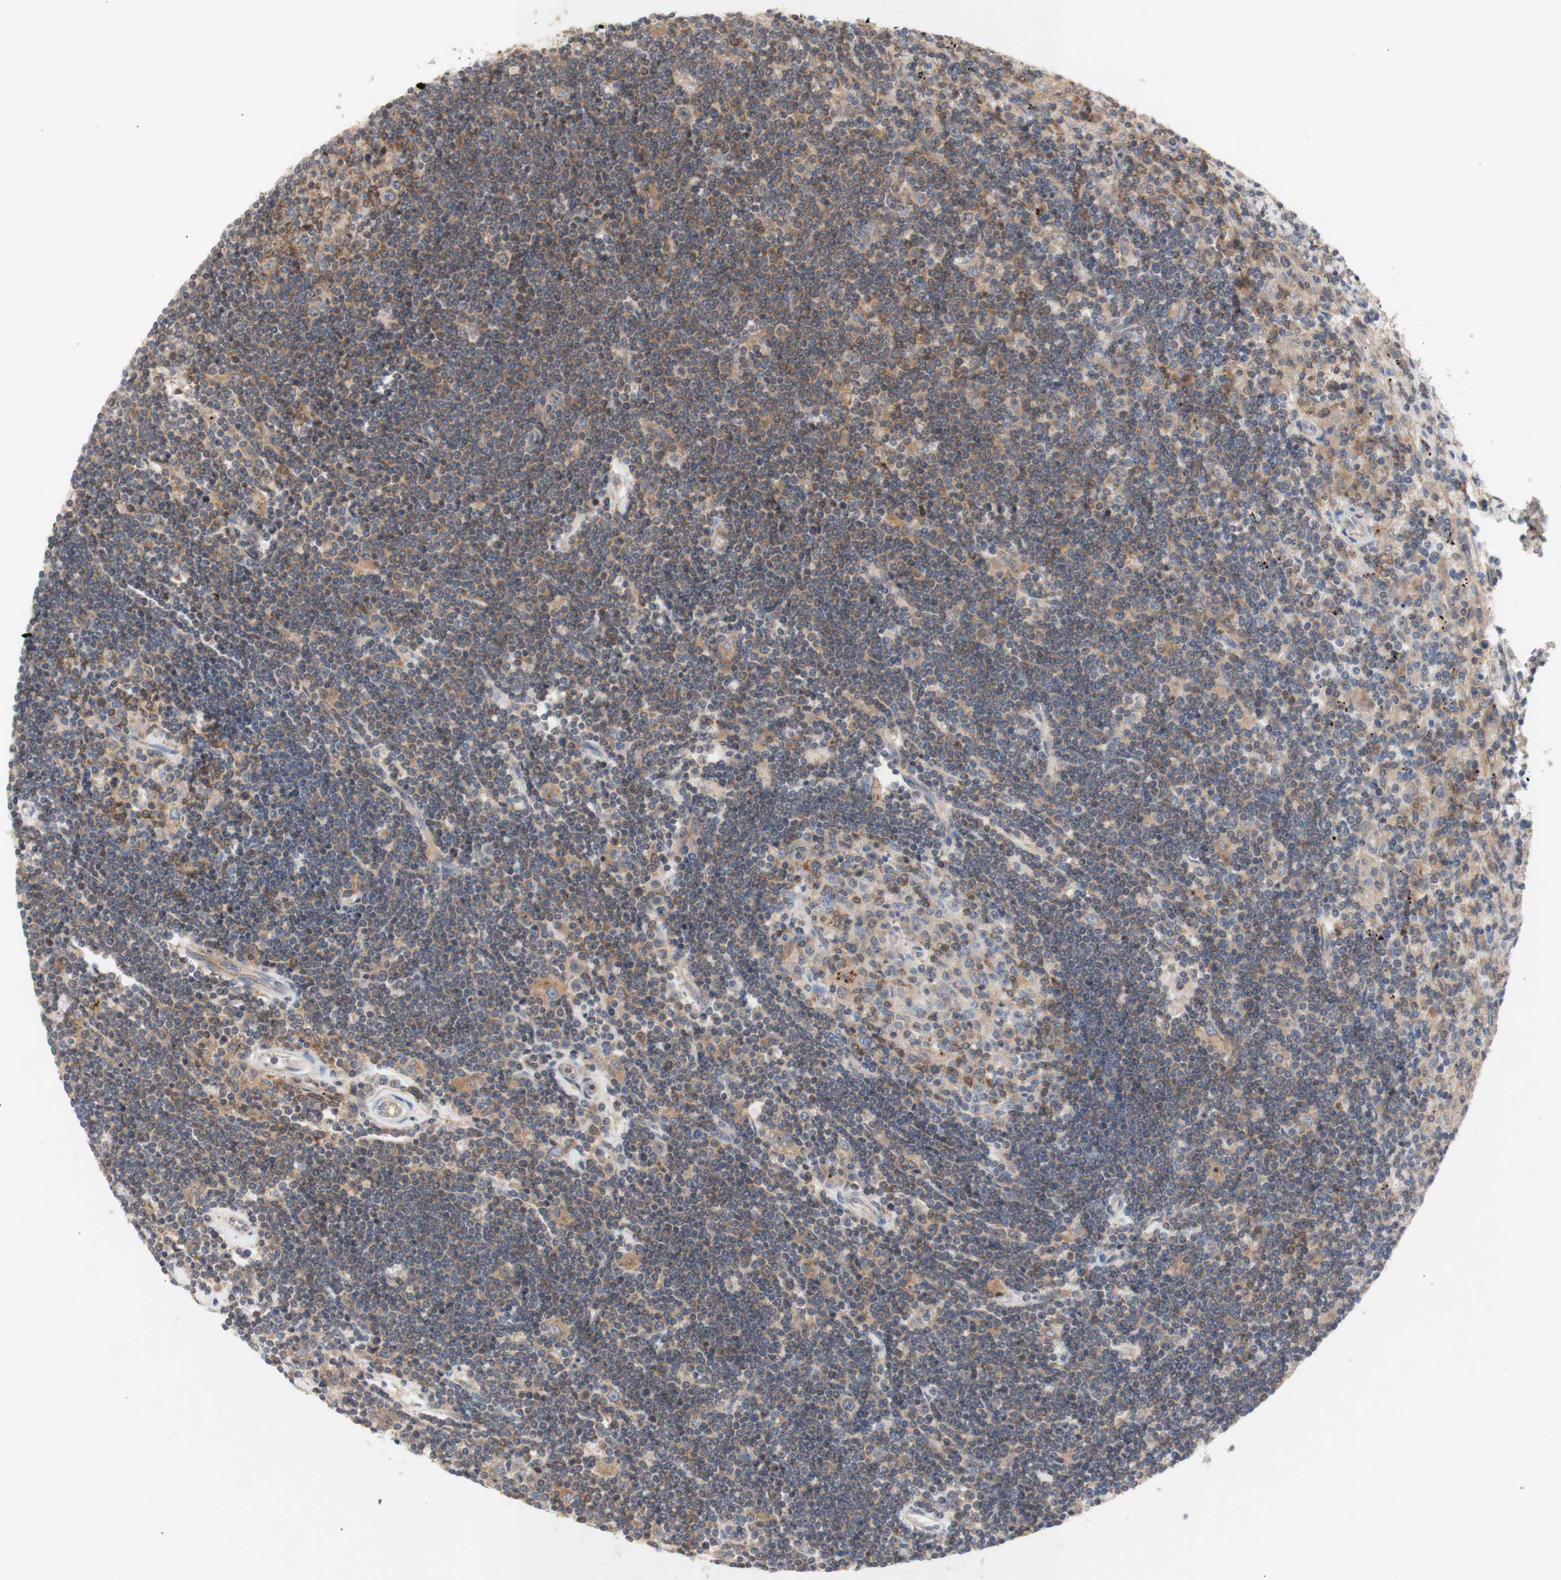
{"staining": {"intensity": "weak", "quantity": "<25%", "location": "cytoplasmic/membranous"}, "tissue": "lymphoma", "cell_type": "Tumor cells", "image_type": "cancer", "snomed": [{"axis": "morphology", "description": "Malignant lymphoma, non-Hodgkin's type, Low grade"}, {"axis": "topography", "description": "Spleen"}], "caption": "A photomicrograph of lymphoma stained for a protein displays no brown staining in tumor cells. (Stains: DAB (3,3'-diaminobenzidine) IHC with hematoxylin counter stain, Microscopy: brightfield microscopy at high magnification).", "gene": "IKBKG", "patient": {"sex": "male", "age": 76}}